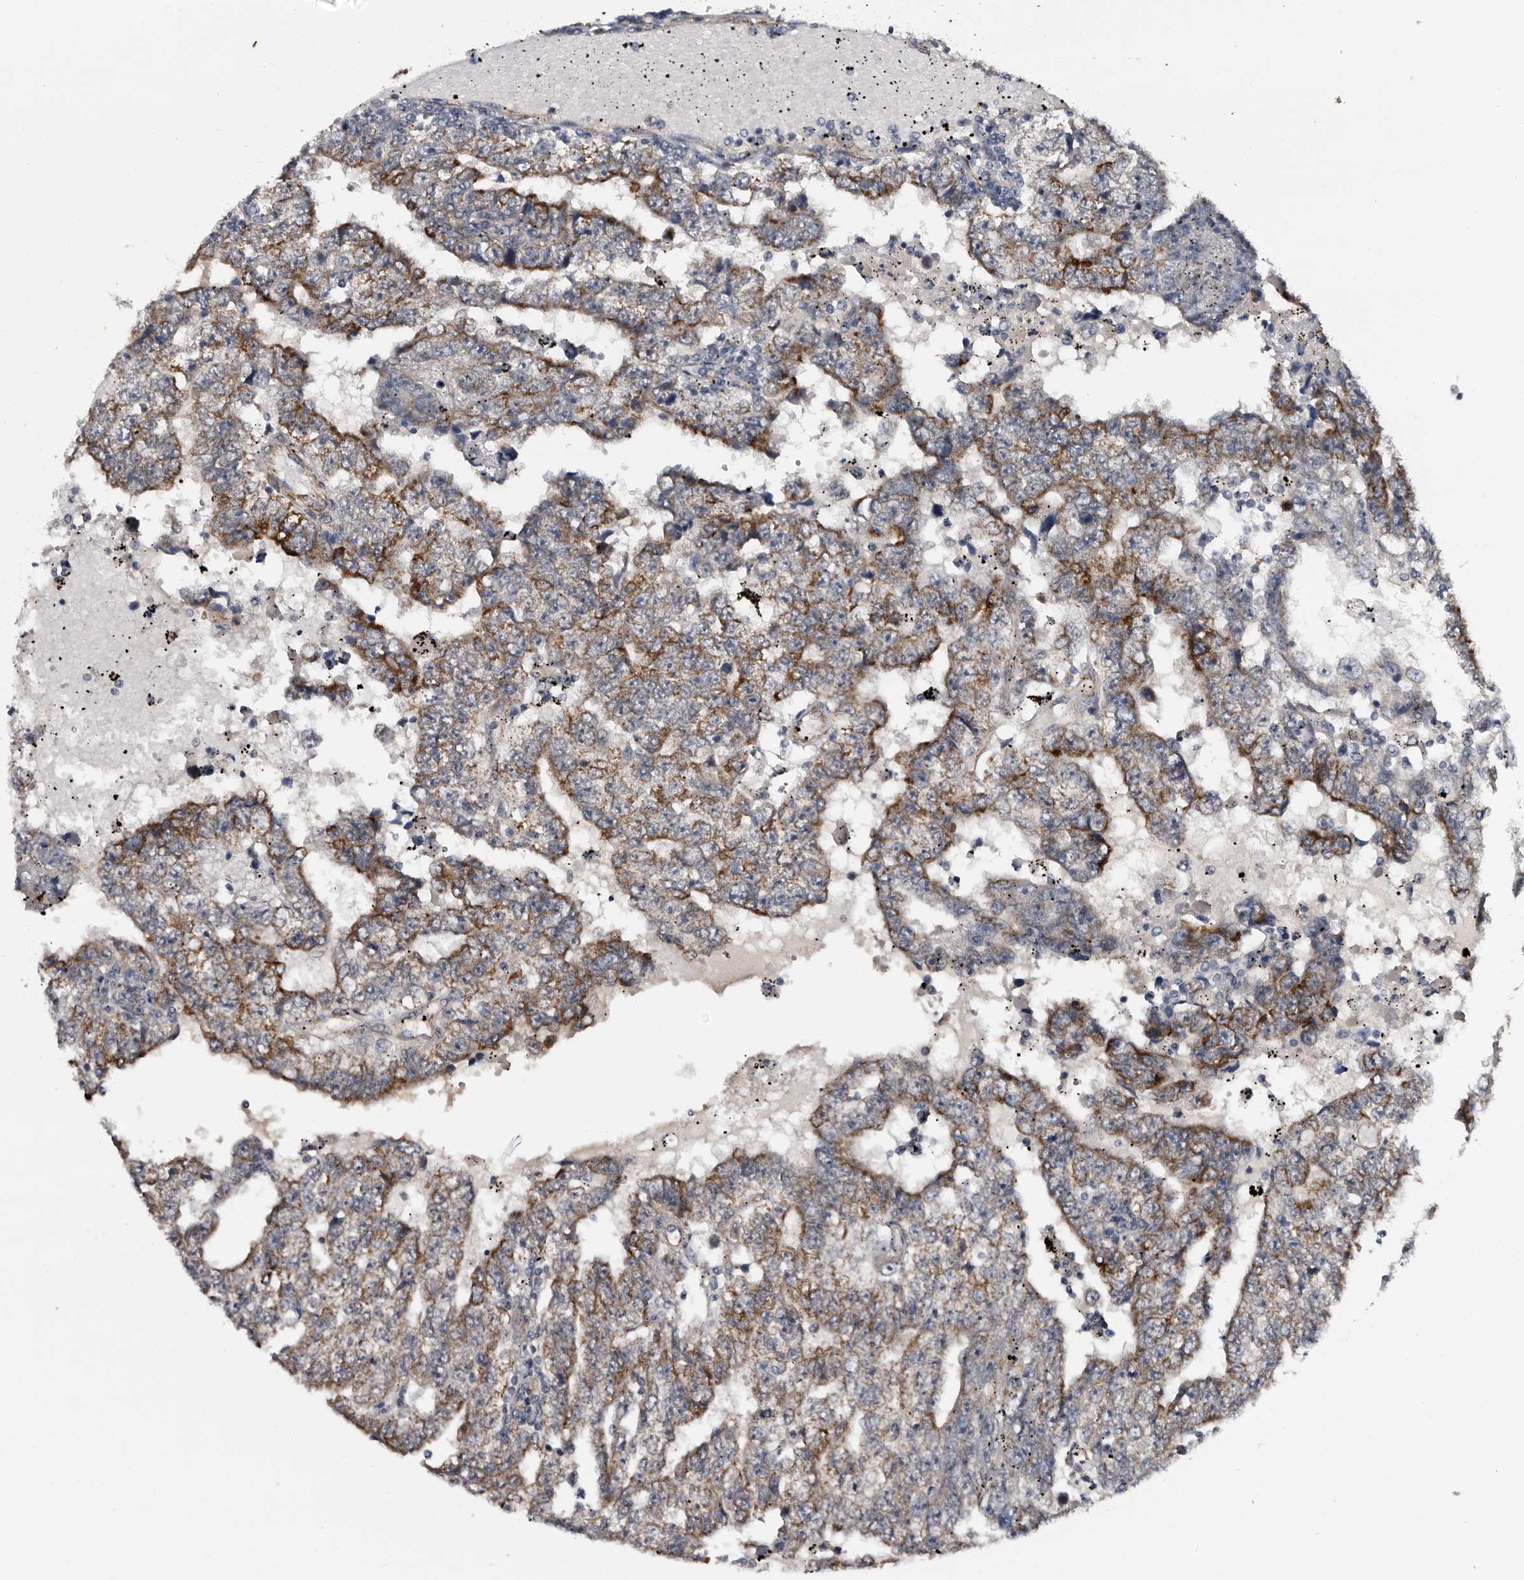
{"staining": {"intensity": "moderate", "quantity": "25%-75%", "location": "cytoplasmic/membranous"}, "tissue": "testis cancer", "cell_type": "Tumor cells", "image_type": "cancer", "snomed": [{"axis": "morphology", "description": "Carcinoma, Embryonal, NOS"}, {"axis": "topography", "description": "Testis"}], "caption": "Moderate cytoplasmic/membranous protein staining is identified in approximately 25%-75% of tumor cells in testis cancer (embryonal carcinoma).", "gene": "ARMCX2", "patient": {"sex": "male", "age": 25}}